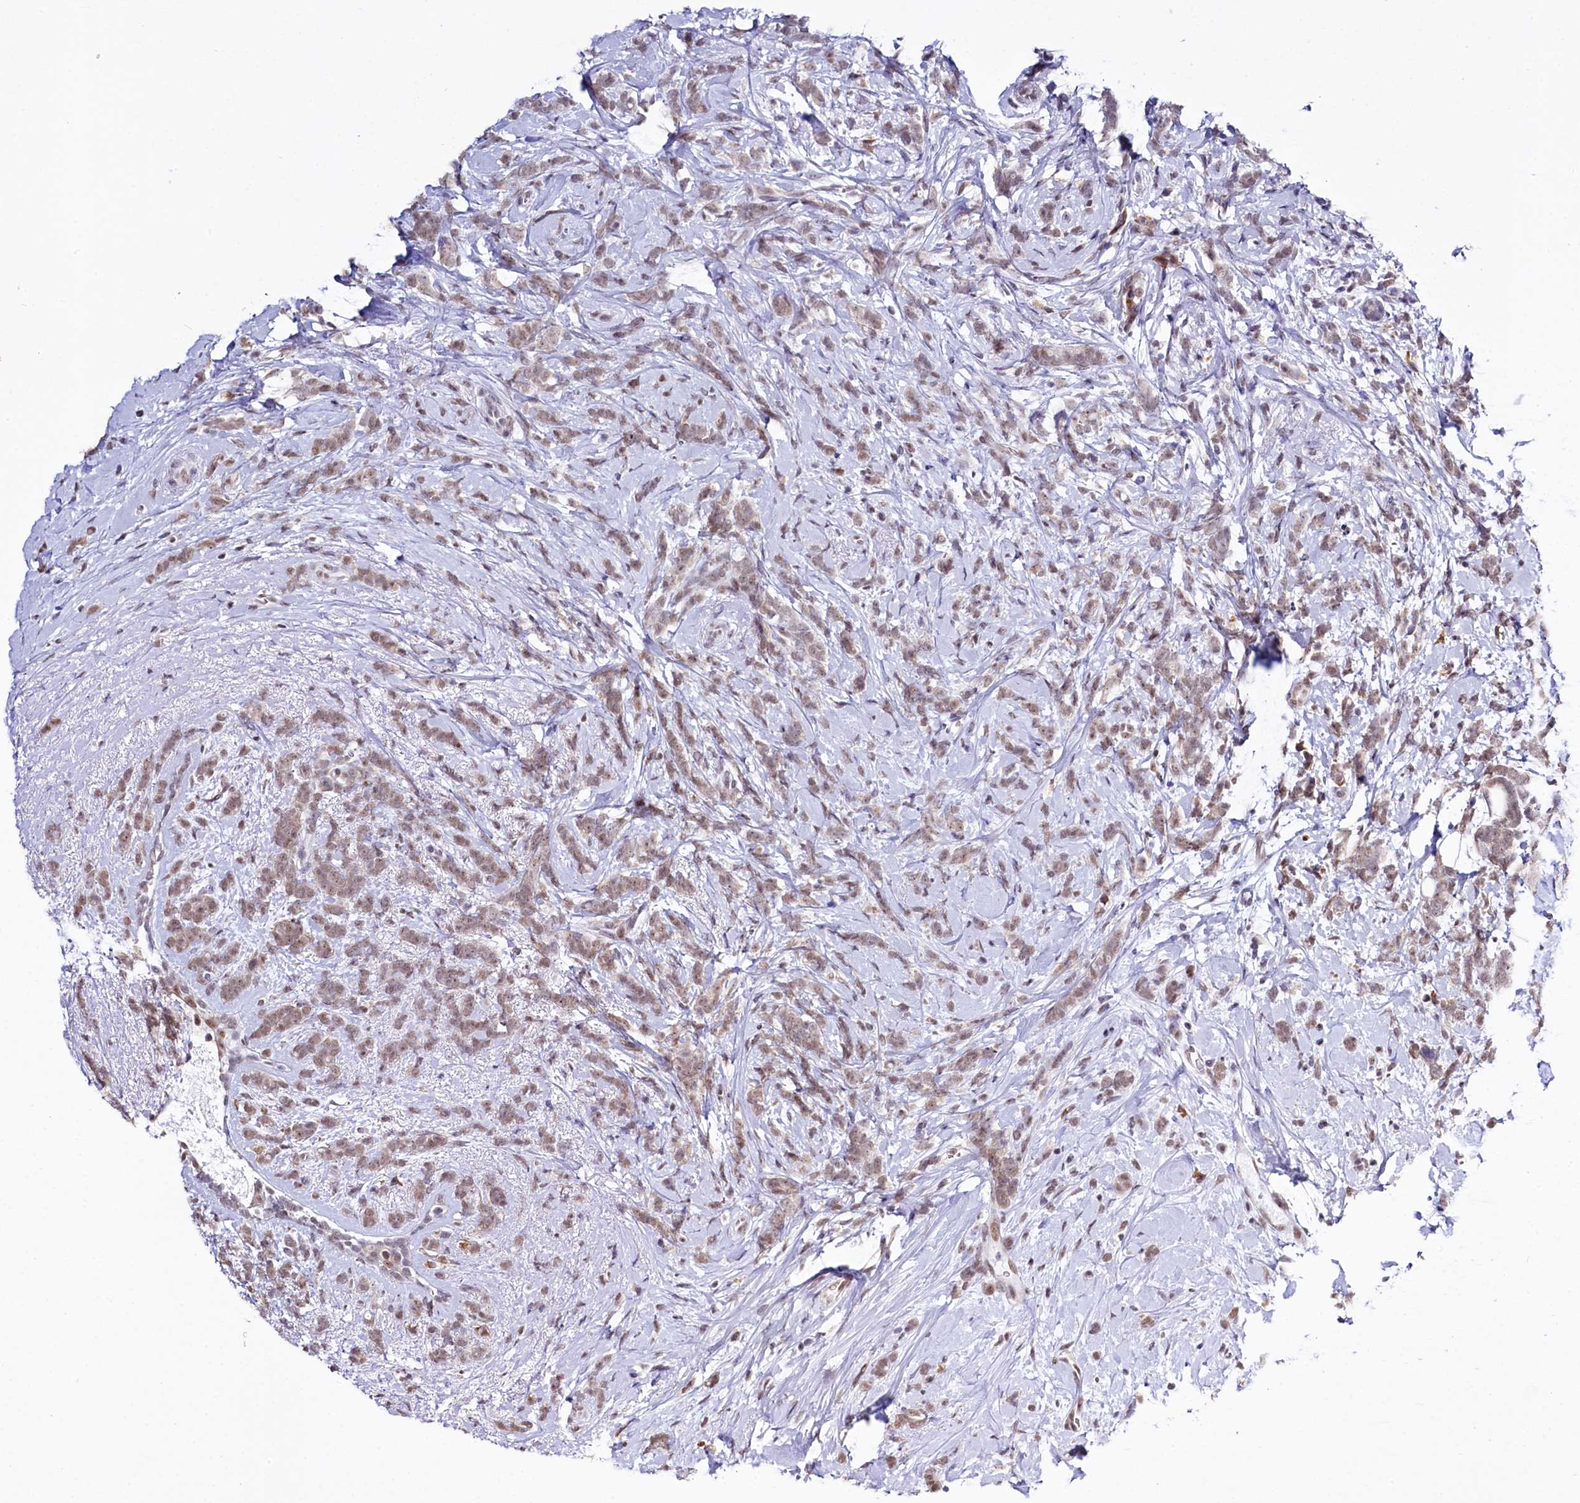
{"staining": {"intensity": "moderate", "quantity": ">75%", "location": "cytoplasmic/membranous,nuclear"}, "tissue": "breast cancer", "cell_type": "Tumor cells", "image_type": "cancer", "snomed": [{"axis": "morphology", "description": "Lobular carcinoma"}, {"axis": "topography", "description": "Breast"}], "caption": "A photomicrograph of lobular carcinoma (breast) stained for a protein displays moderate cytoplasmic/membranous and nuclear brown staining in tumor cells.", "gene": "SPATS2", "patient": {"sex": "female", "age": 58}}